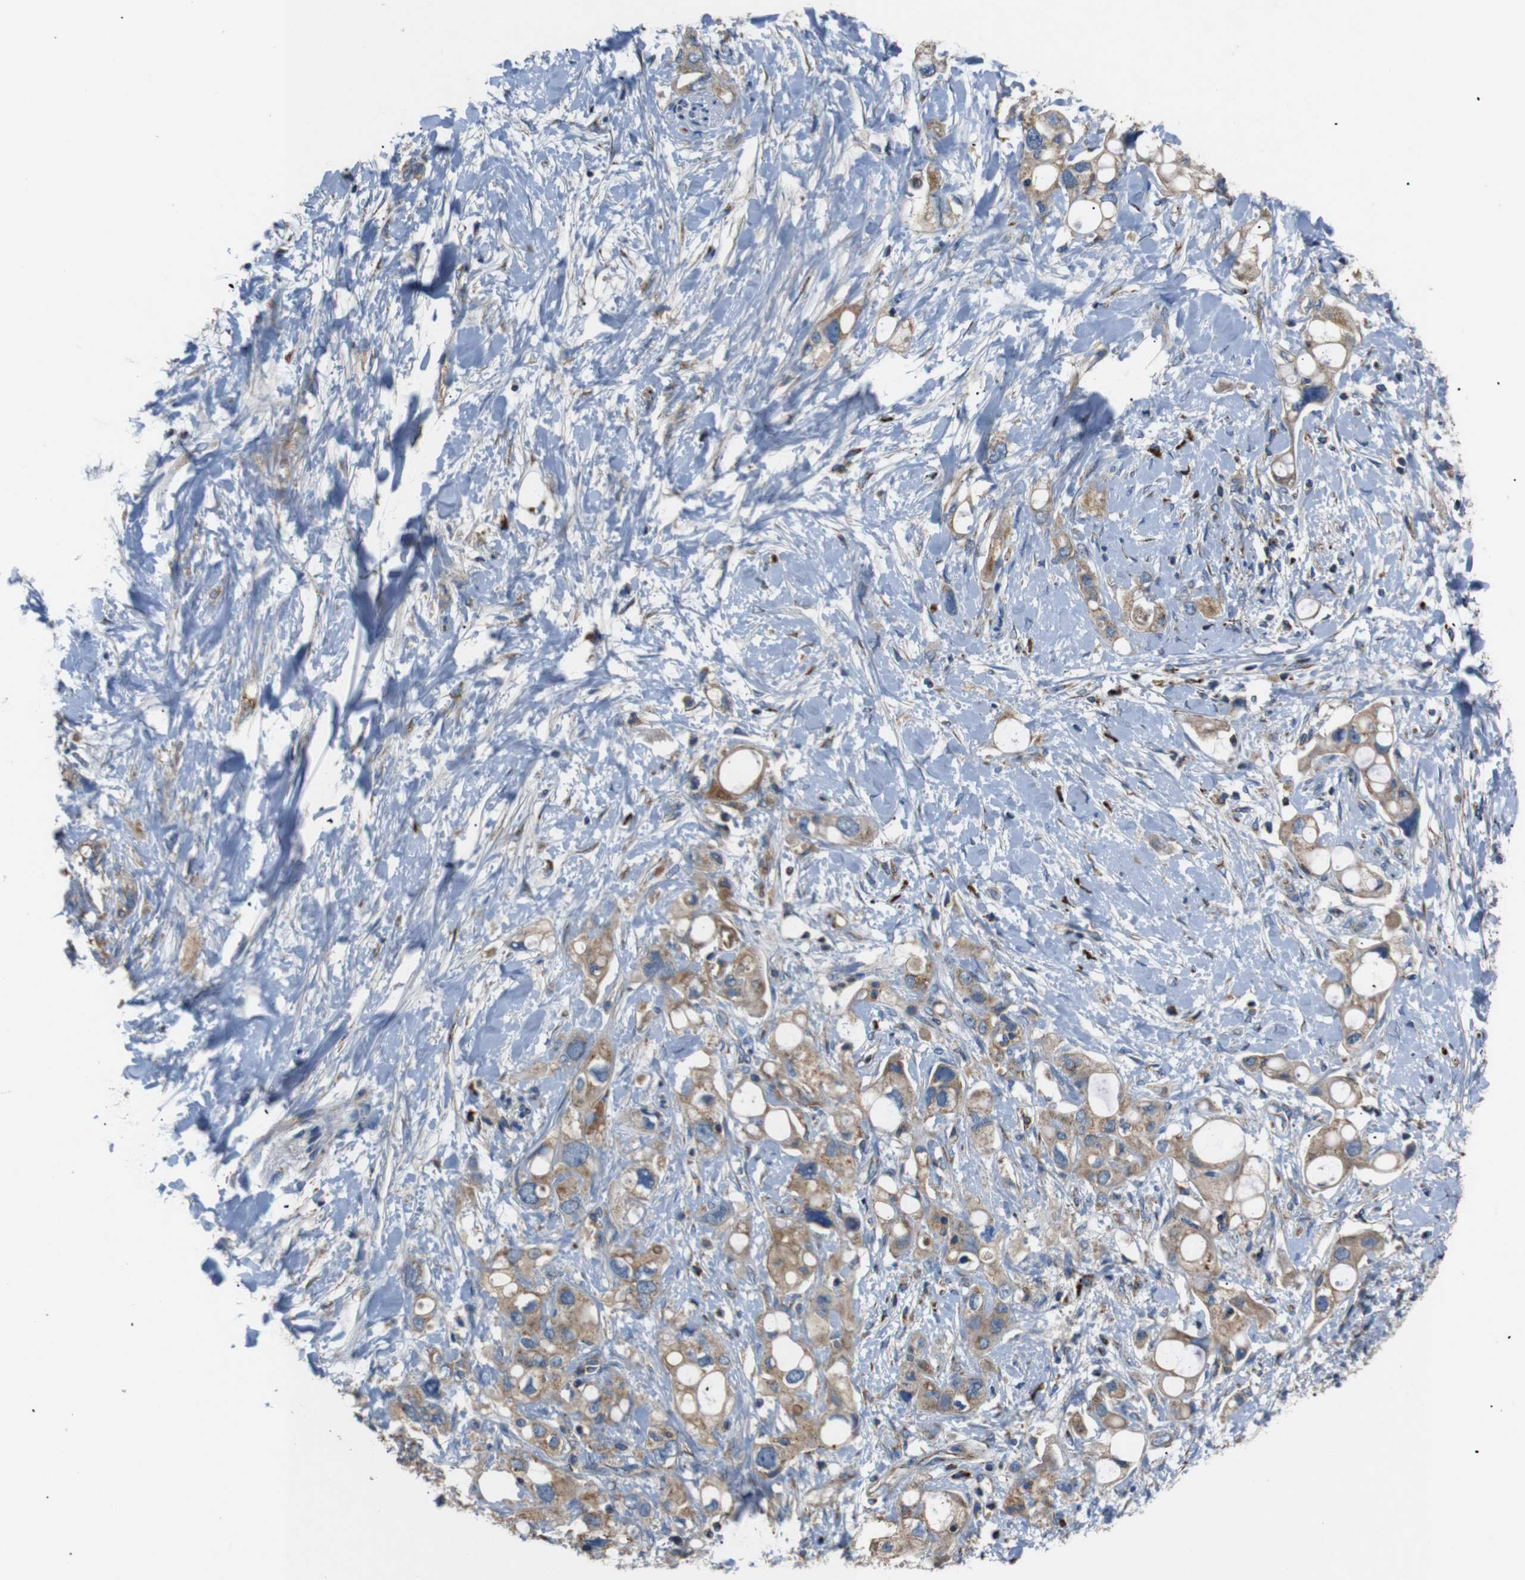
{"staining": {"intensity": "moderate", "quantity": ">75%", "location": "cytoplasmic/membranous"}, "tissue": "pancreatic cancer", "cell_type": "Tumor cells", "image_type": "cancer", "snomed": [{"axis": "morphology", "description": "Adenocarcinoma, NOS"}, {"axis": "topography", "description": "Pancreas"}], "caption": "Pancreatic adenocarcinoma stained with a brown dye reveals moderate cytoplasmic/membranous positive expression in approximately >75% of tumor cells.", "gene": "NETO2", "patient": {"sex": "female", "age": 56}}